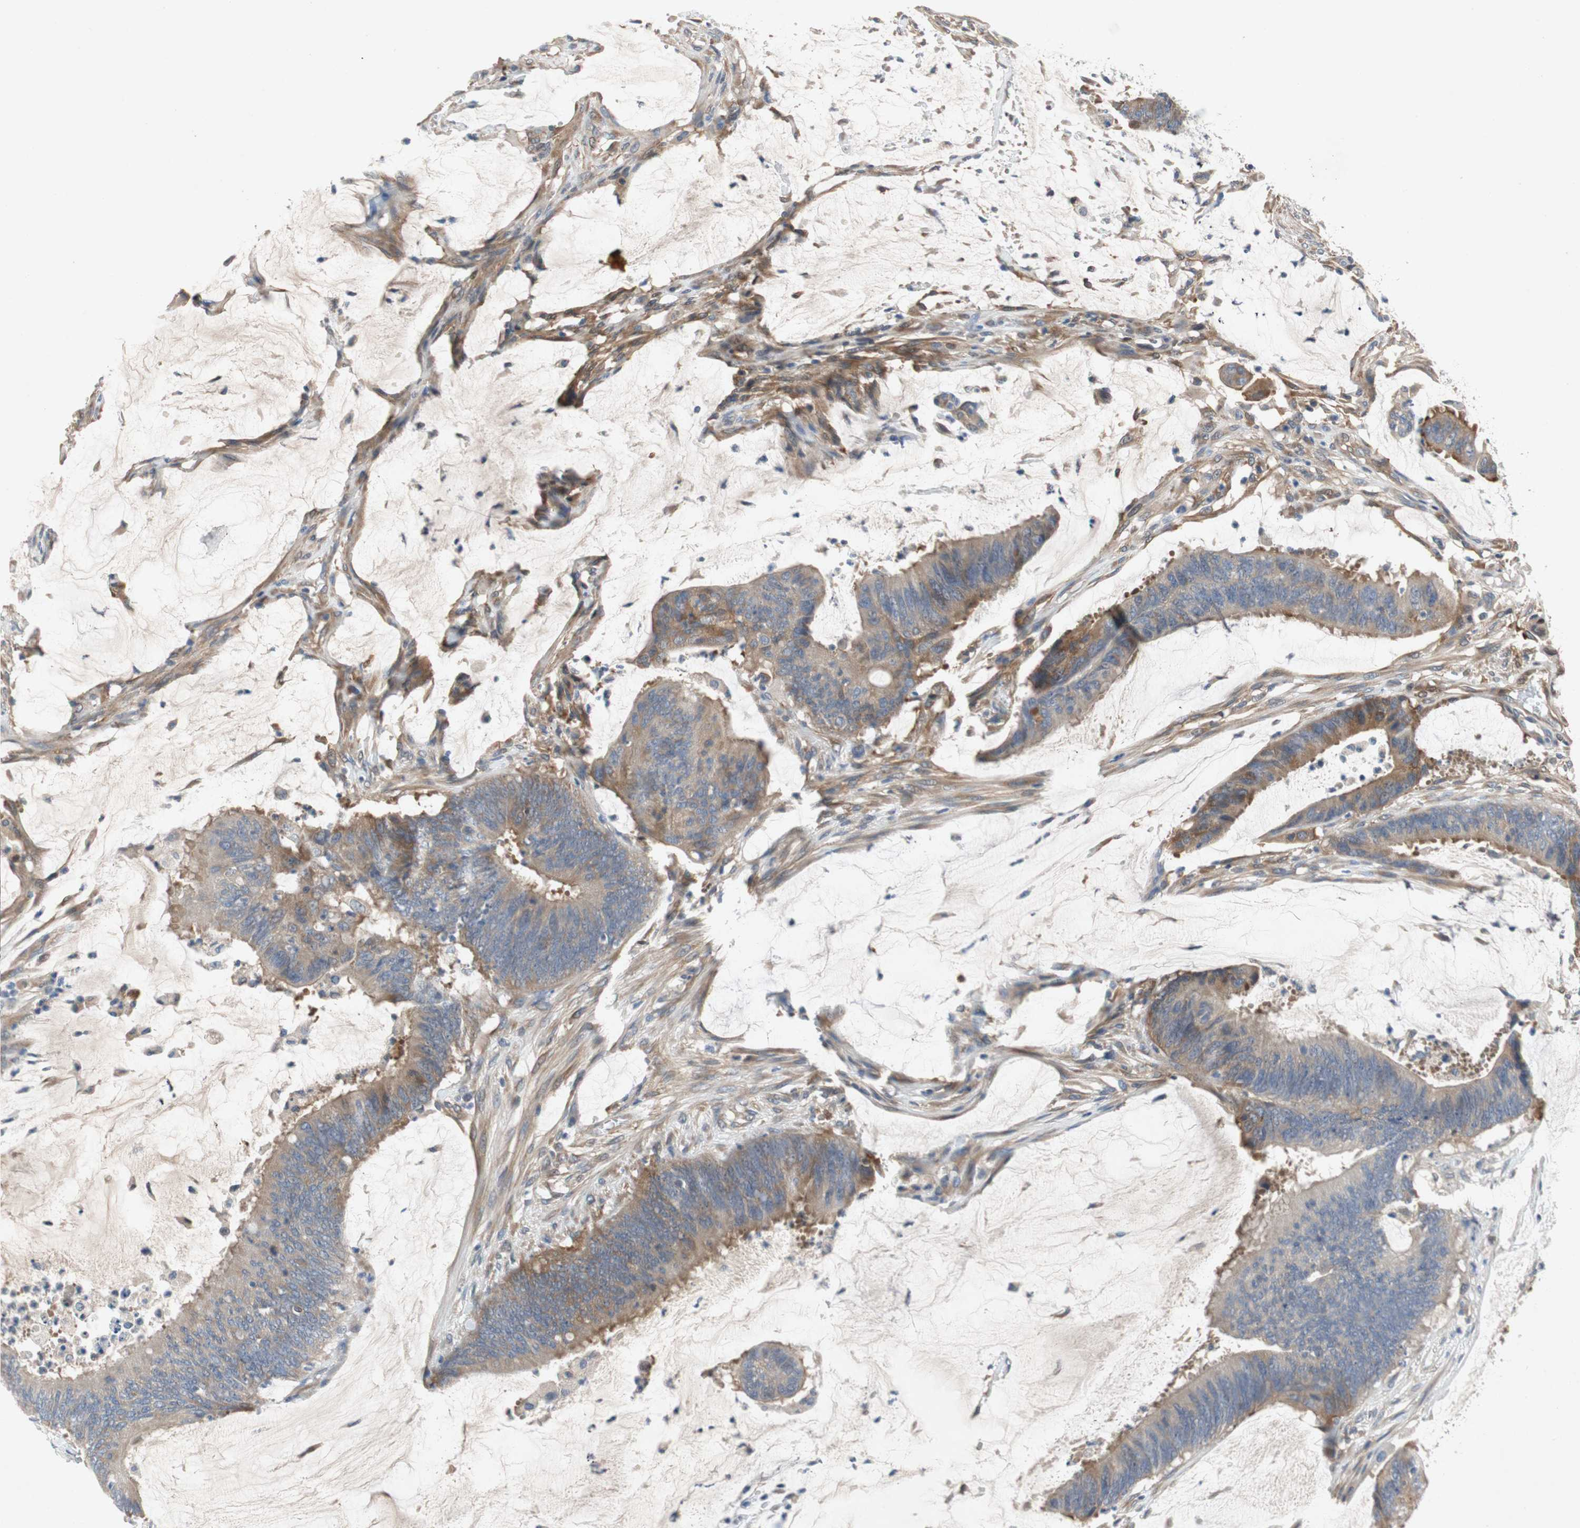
{"staining": {"intensity": "weak", "quantity": "25%-75%", "location": "cytoplasmic/membranous"}, "tissue": "colorectal cancer", "cell_type": "Tumor cells", "image_type": "cancer", "snomed": [{"axis": "morphology", "description": "Adenocarcinoma, NOS"}, {"axis": "topography", "description": "Rectum"}], "caption": "Adenocarcinoma (colorectal) was stained to show a protein in brown. There is low levels of weak cytoplasmic/membranous staining in about 25%-75% of tumor cells. The staining was performed using DAB to visualize the protein expression in brown, while the nuclei were stained in blue with hematoxylin (Magnification: 20x).", "gene": "RELB", "patient": {"sex": "female", "age": 66}}